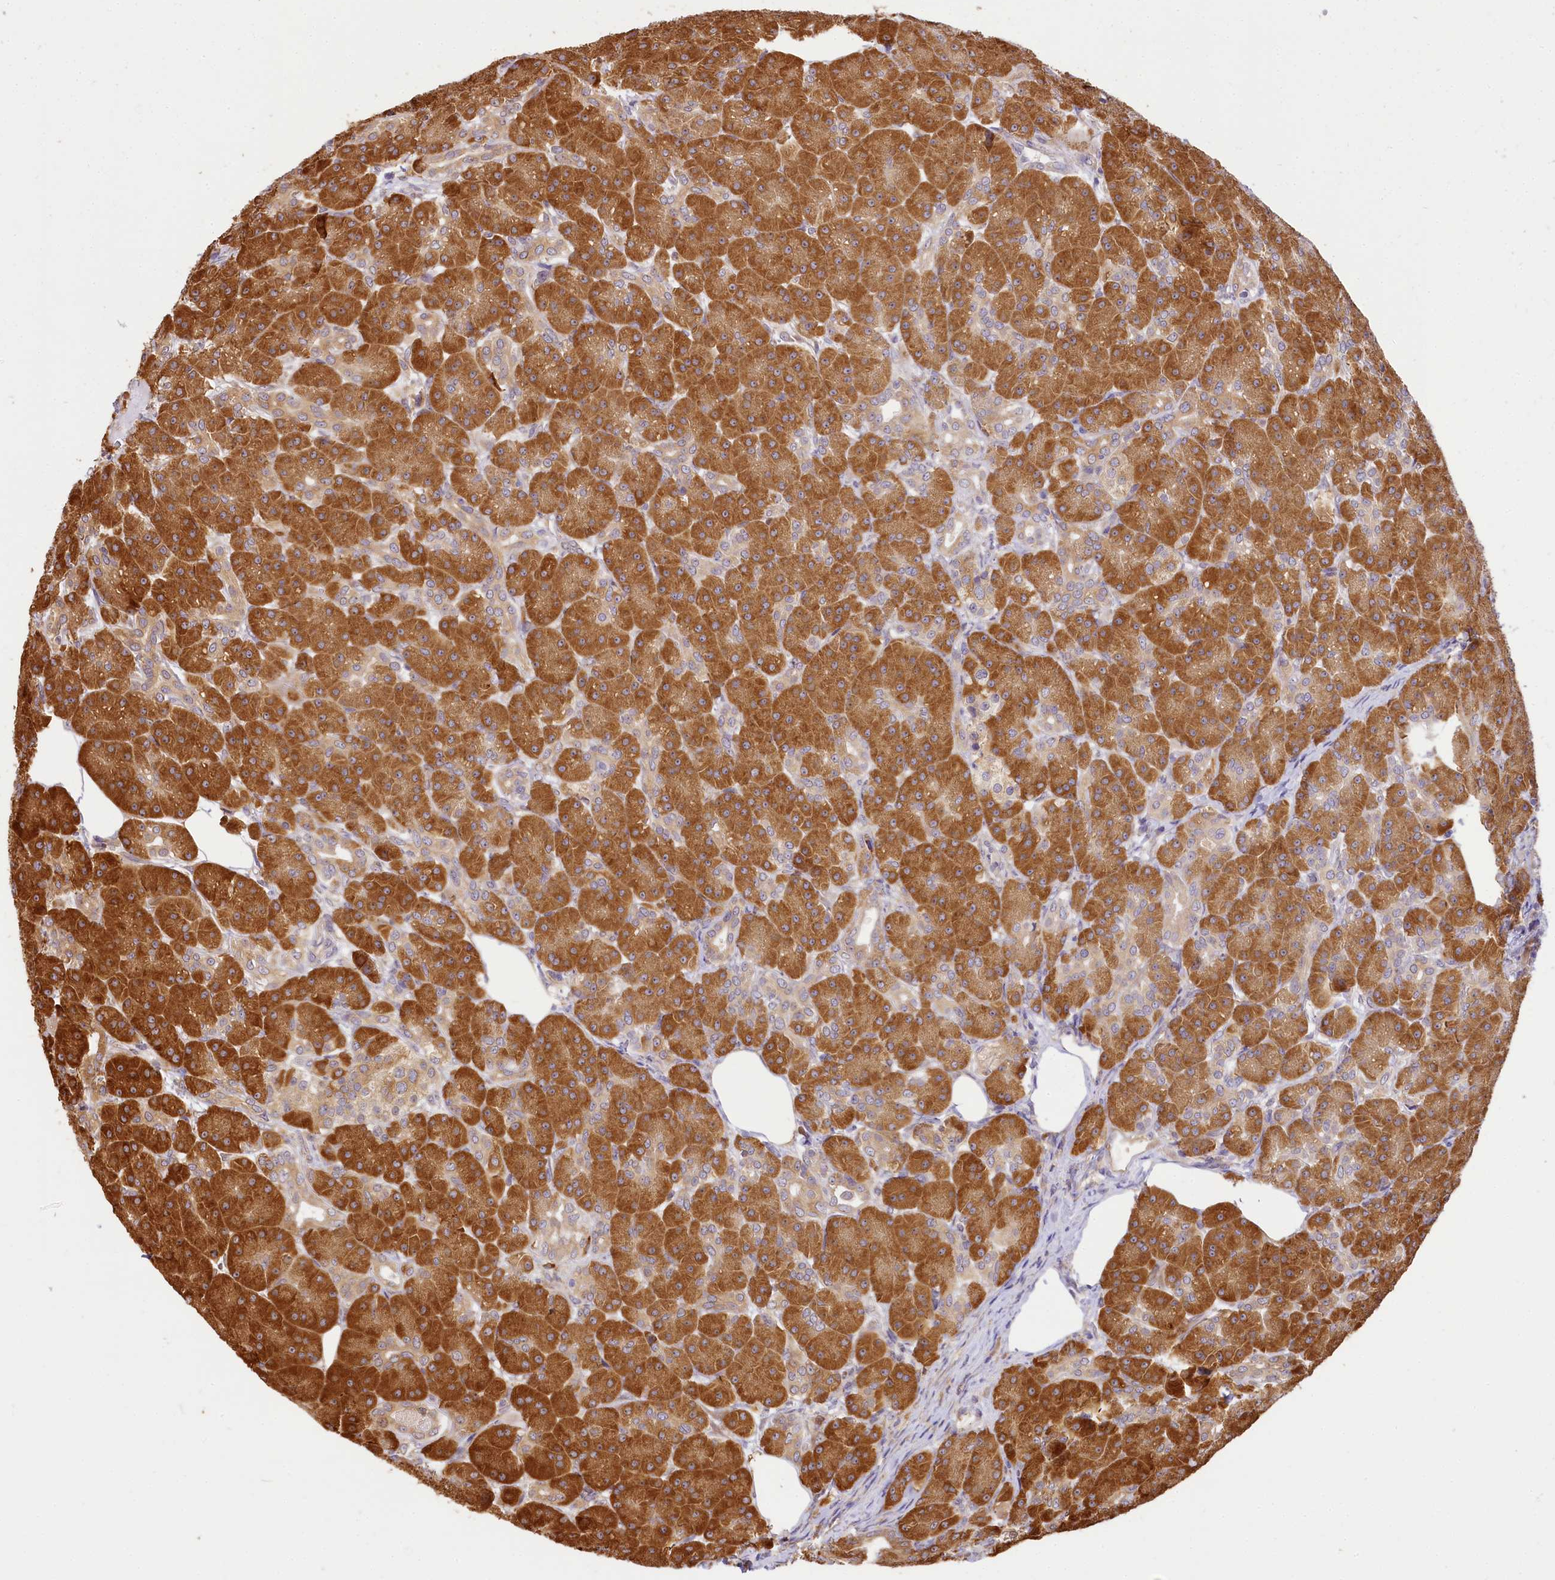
{"staining": {"intensity": "strong", "quantity": ">75%", "location": "cytoplasmic/membranous"}, "tissue": "pancreas", "cell_type": "Exocrine glandular cells", "image_type": "normal", "snomed": [{"axis": "morphology", "description": "Normal tissue, NOS"}, {"axis": "topography", "description": "Pancreas"}], "caption": "IHC (DAB (3,3'-diaminobenzidine)) staining of unremarkable human pancreas exhibits strong cytoplasmic/membranous protein staining in about >75% of exocrine glandular cells.", "gene": "PPIP5K2", "patient": {"sex": "male", "age": 63}}